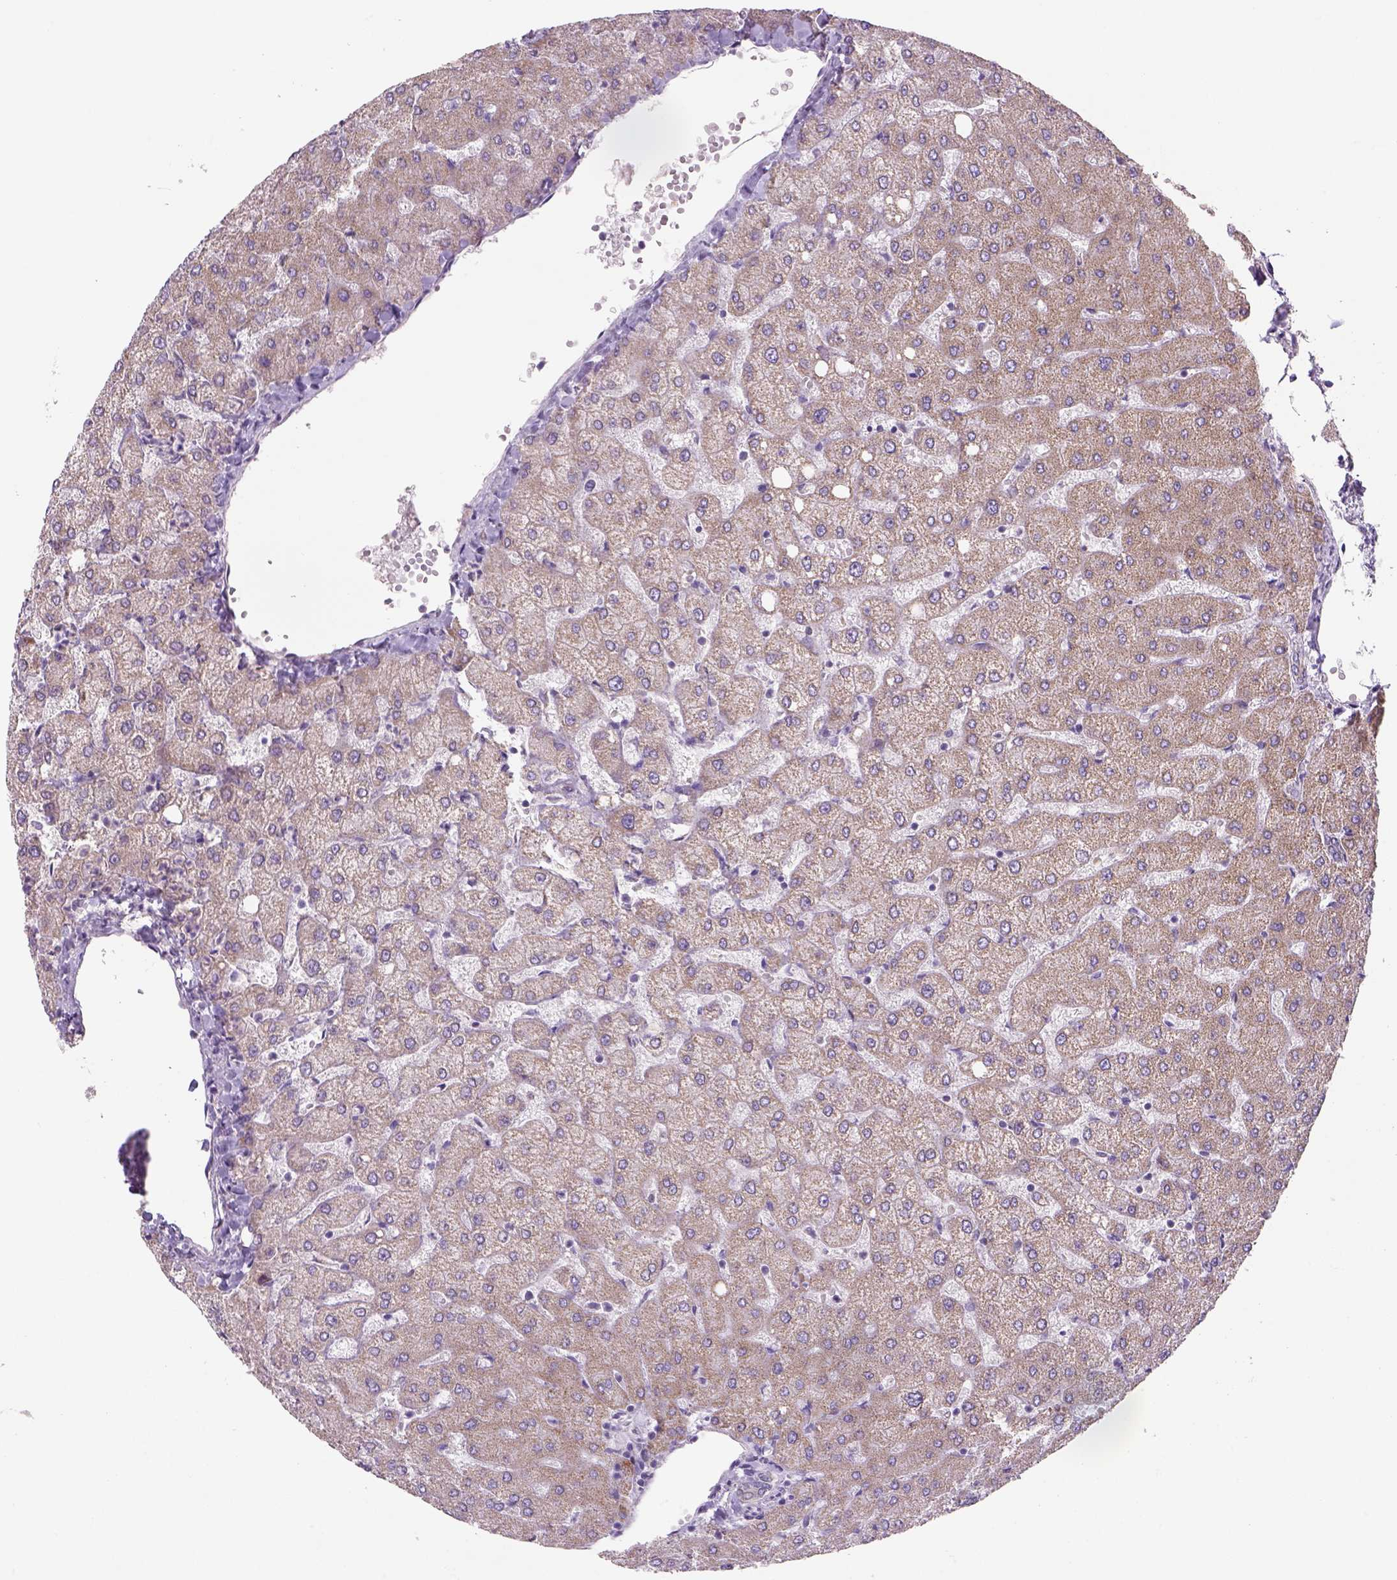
{"staining": {"intensity": "negative", "quantity": "none", "location": "none"}, "tissue": "liver", "cell_type": "Cholangiocytes", "image_type": "normal", "snomed": [{"axis": "morphology", "description": "Normal tissue, NOS"}, {"axis": "topography", "description": "Liver"}], "caption": "The immunohistochemistry image has no significant positivity in cholangiocytes of liver.", "gene": "ADGRV1", "patient": {"sex": "female", "age": 54}}